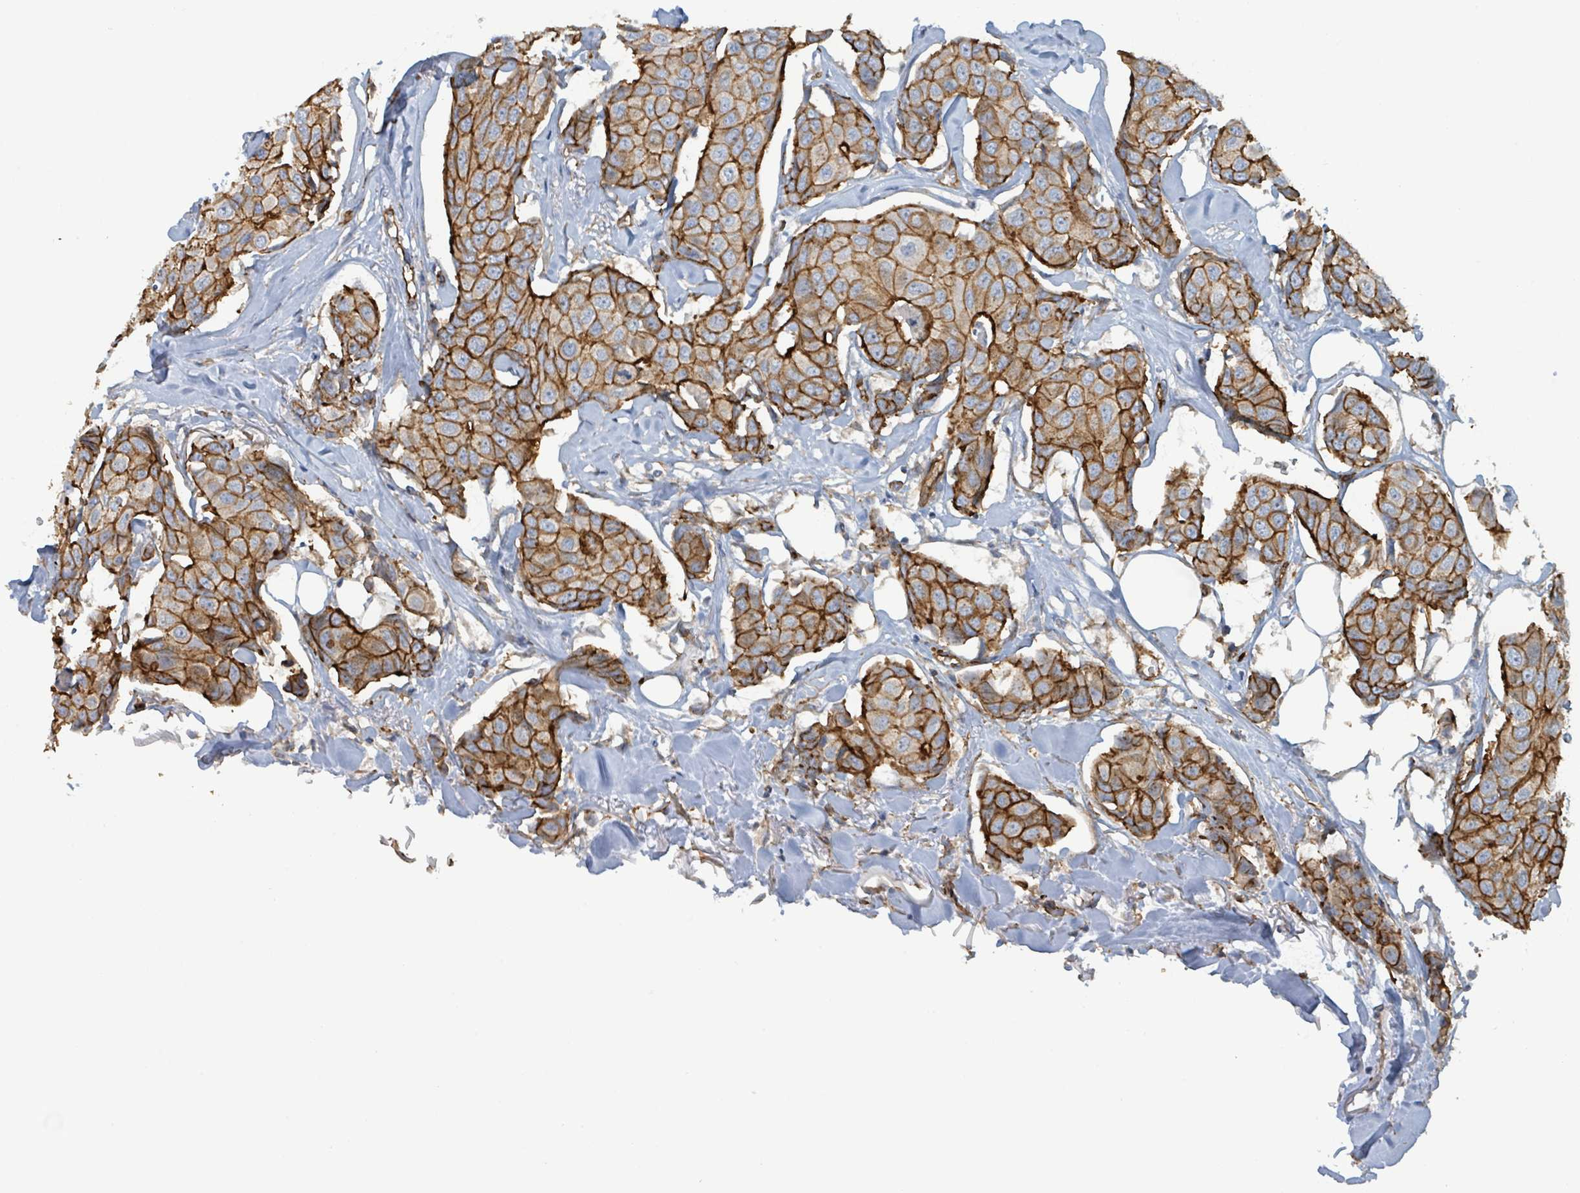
{"staining": {"intensity": "strong", "quantity": ">75%", "location": "cytoplasmic/membranous"}, "tissue": "breast cancer", "cell_type": "Tumor cells", "image_type": "cancer", "snomed": [{"axis": "morphology", "description": "Duct carcinoma"}, {"axis": "topography", "description": "Breast"}], "caption": "IHC micrograph of human breast cancer (infiltrating ductal carcinoma) stained for a protein (brown), which demonstrates high levels of strong cytoplasmic/membranous positivity in approximately >75% of tumor cells.", "gene": "LDOC1", "patient": {"sex": "female", "age": 80}}